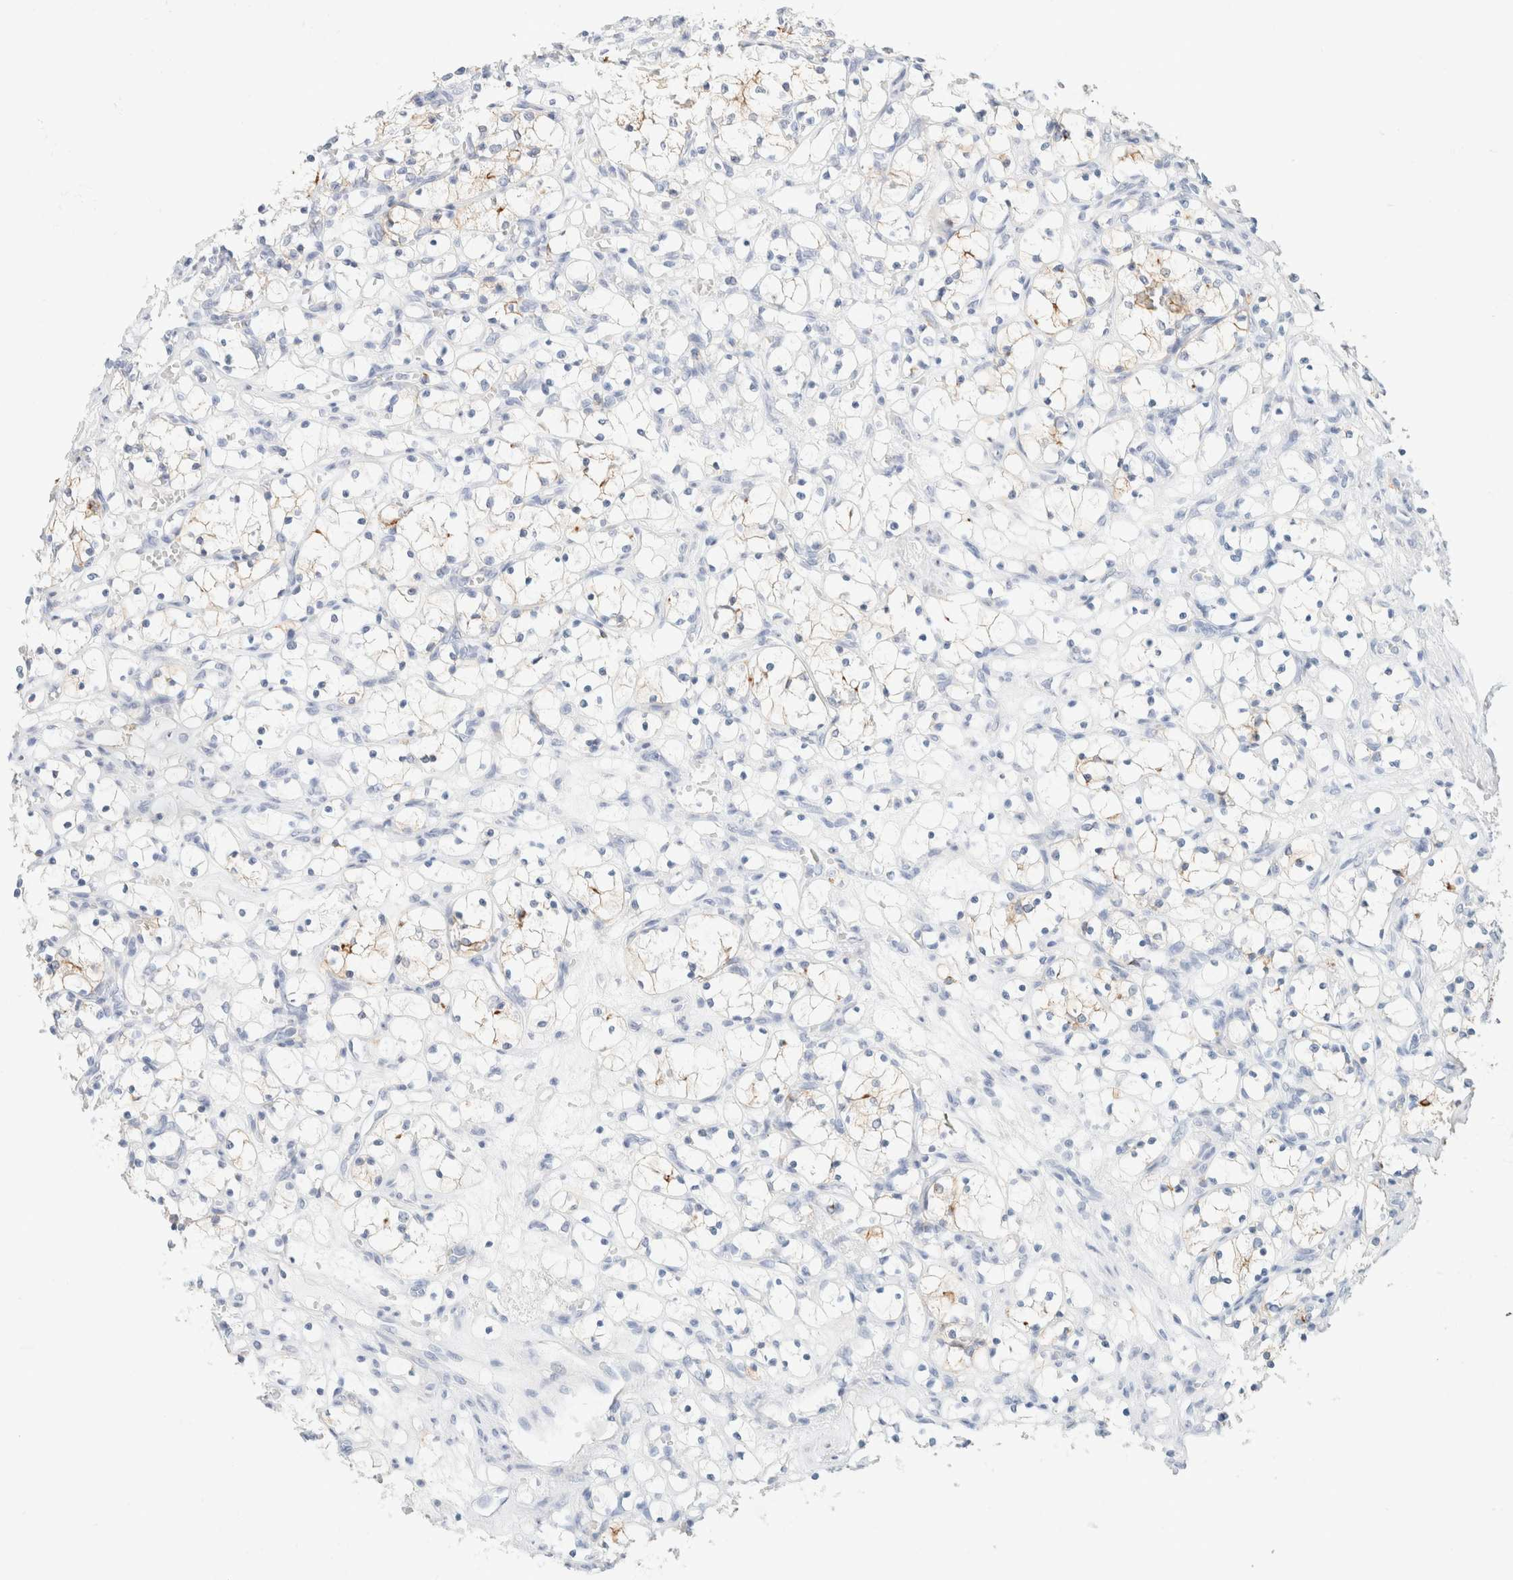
{"staining": {"intensity": "moderate", "quantity": "<25%", "location": "cytoplasmic/membranous"}, "tissue": "renal cancer", "cell_type": "Tumor cells", "image_type": "cancer", "snomed": [{"axis": "morphology", "description": "Adenocarcinoma, NOS"}, {"axis": "topography", "description": "Kidney"}], "caption": "About <25% of tumor cells in renal cancer reveal moderate cytoplasmic/membranous protein staining as visualized by brown immunohistochemical staining.", "gene": "CA12", "patient": {"sex": "female", "age": 69}}